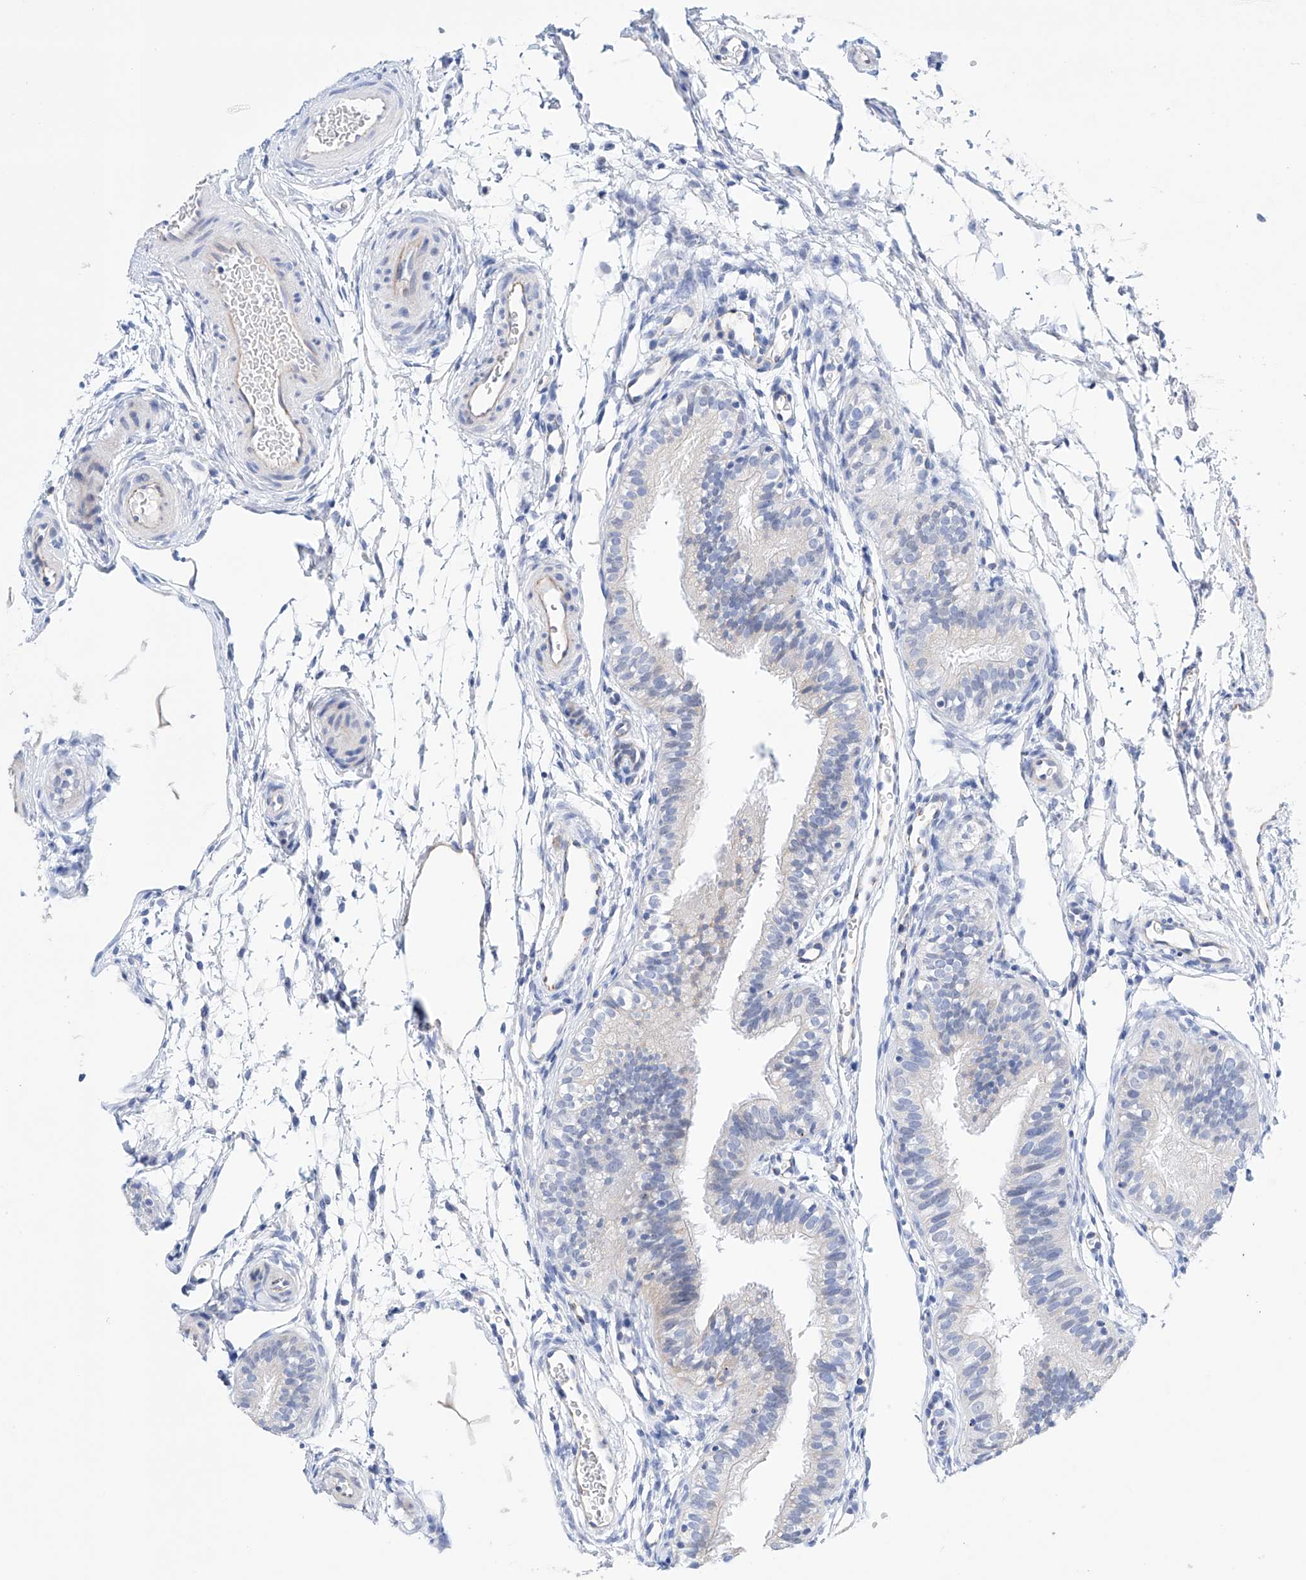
{"staining": {"intensity": "negative", "quantity": "none", "location": "none"}, "tissue": "fallopian tube", "cell_type": "Glandular cells", "image_type": "normal", "snomed": [{"axis": "morphology", "description": "Normal tissue, NOS"}, {"axis": "topography", "description": "Fallopian tube"}], "caption": "This is an immunohistochemistry micrograph of benign human fallopian tube. There is no expression in glandular cells.", "gene": "ETV7", "patient": {"sex": "female", "age": 35}}